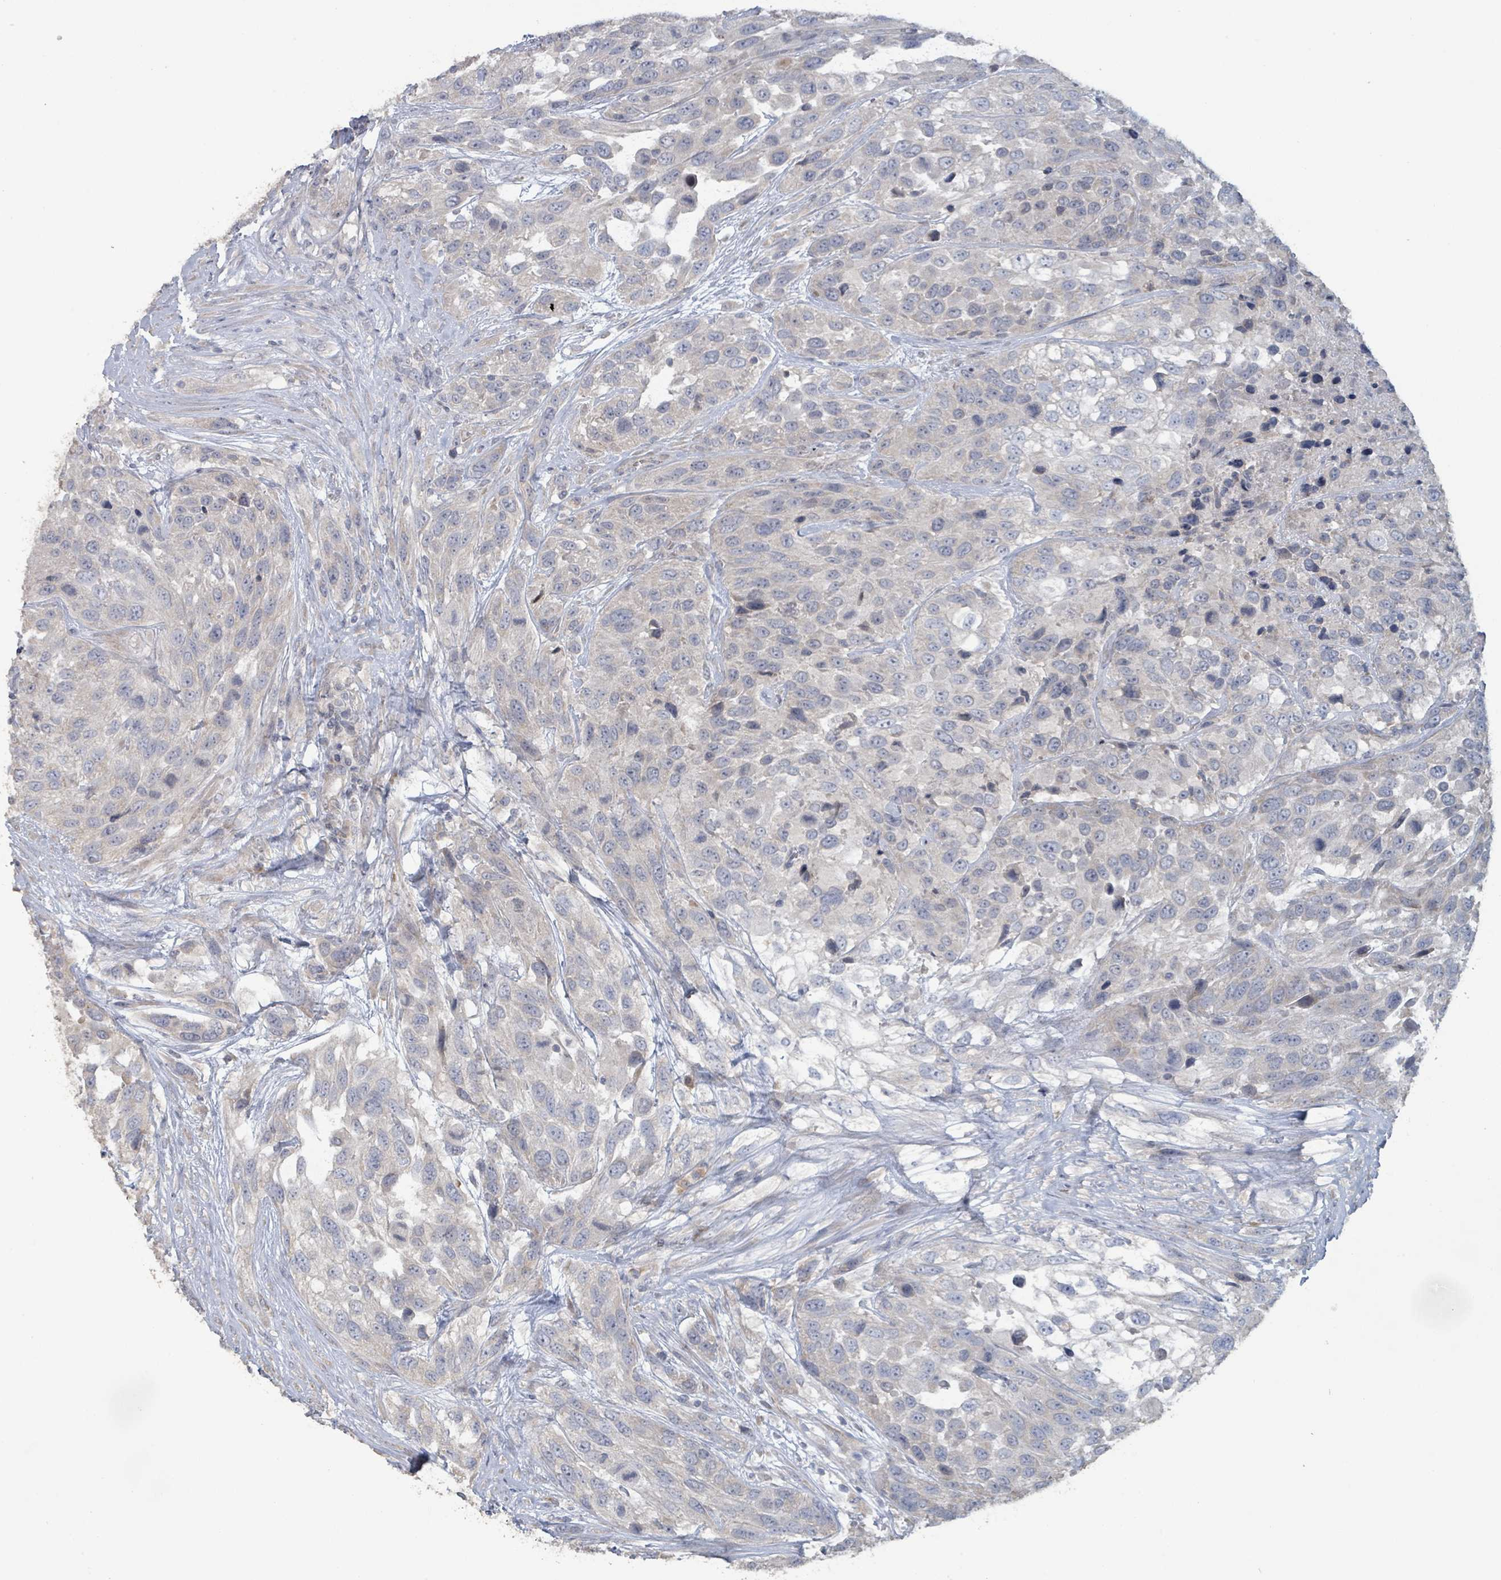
{"staining": {"intensity": "negative", "quantity": "none", "location": "none"}, "tissue": "urothelial cancer", "cell_type": "Tumor cells", "image_type": "cancer", "snomed": [{"axis": "morphology", "description": "Urothelial carcinoma, High grade"}, {"axis": "topography", "description": "Urinary bladder"}], "caption": "Immunohistochemistry (IHC) image of human urothelial cancer stained for a protein (brown), which reveals no staining in tumor cells.", "gene": "RPL32", "patient": {"sex": "female", "age": 70}}